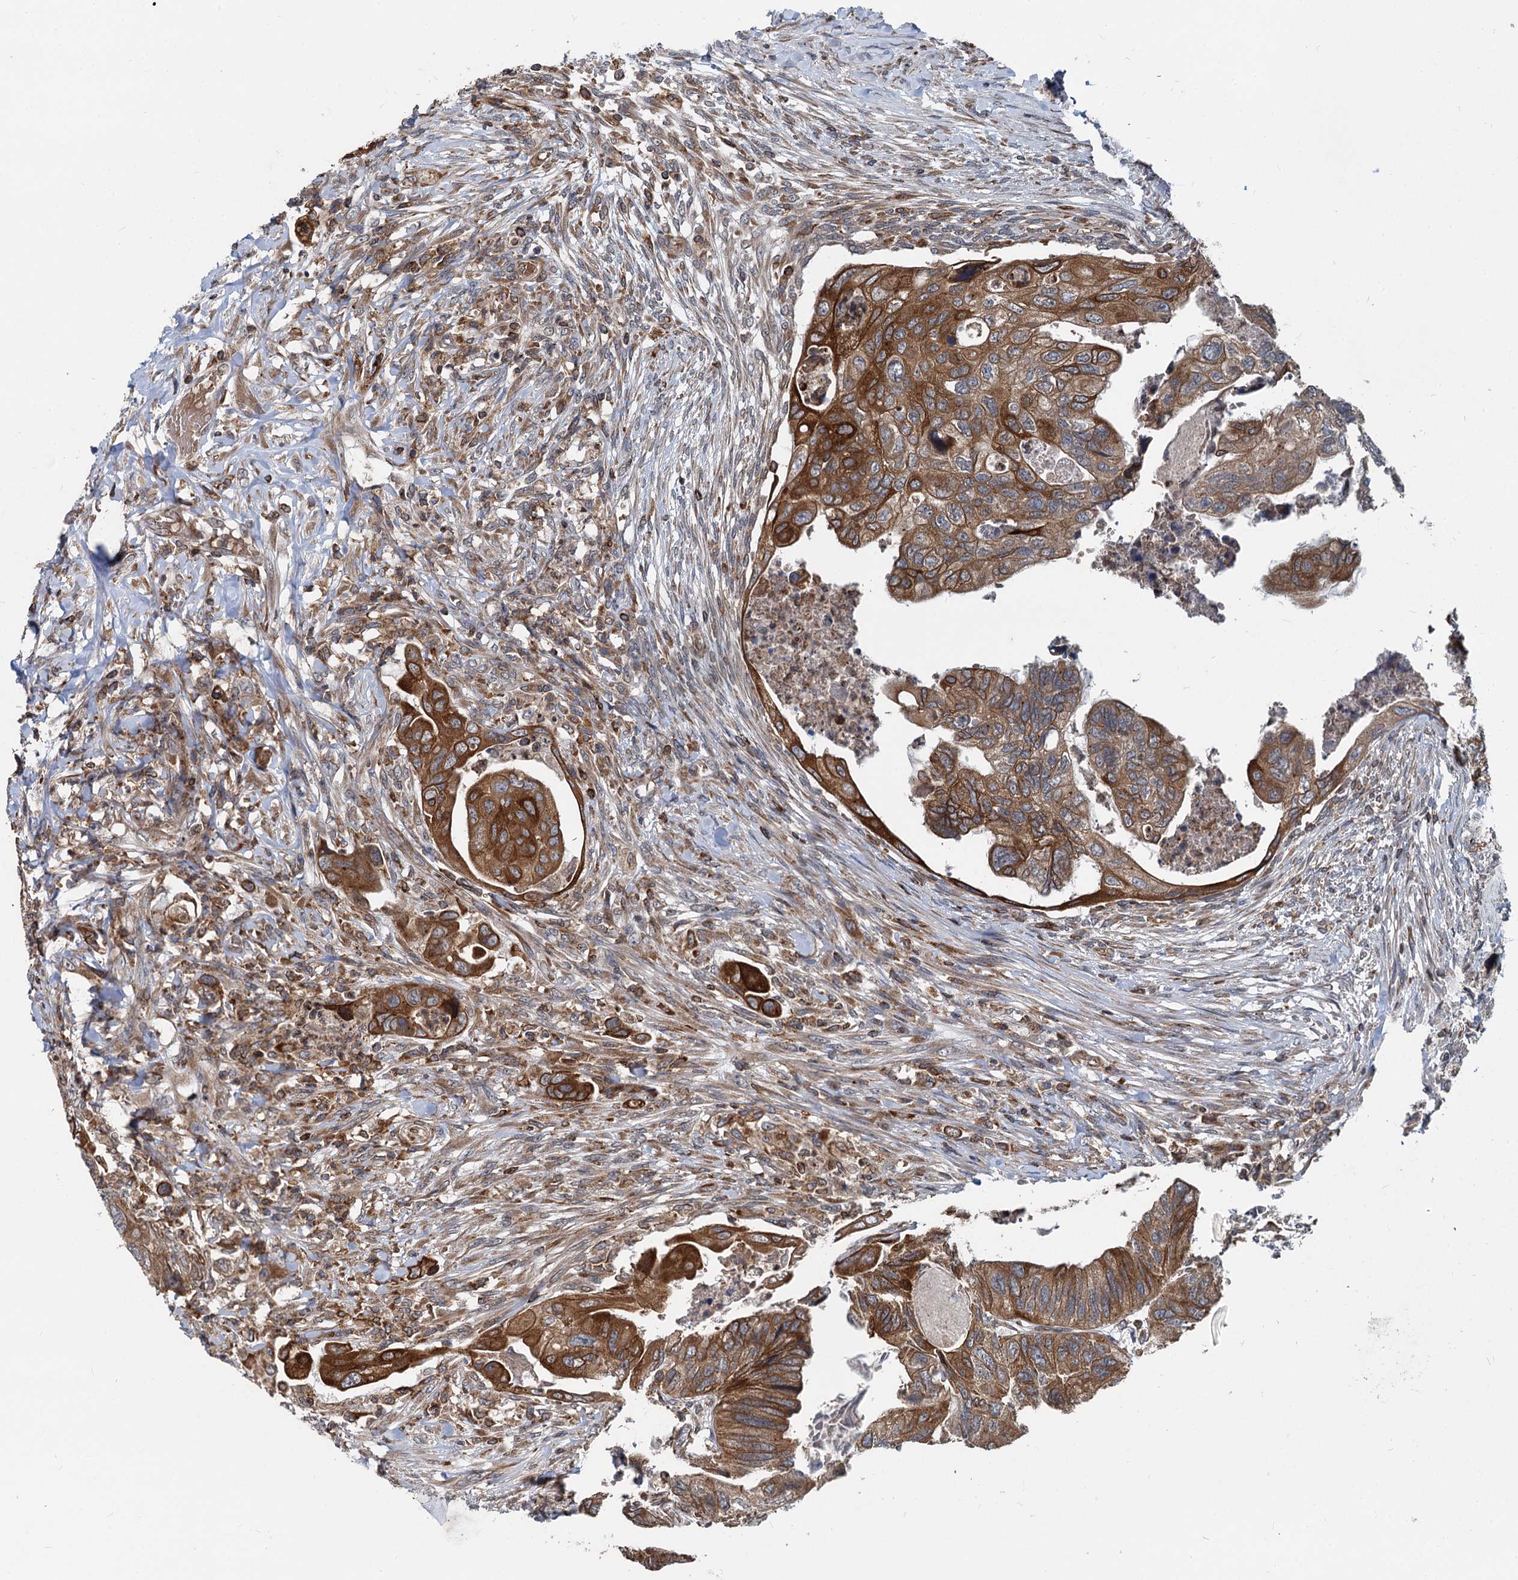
{"staining": {"intensity": "strong", "quantity": ">75%", "location": "cytoplasmic/membranous"}, "tissue": "colorectal cancer", "cell_type": "Tumor cells", "image_type": "cancer", "snomed": [{"axis": "morphology", "description": "Adenocarcinoma, NOS"}, {"axis": "topography", "description": "Rectum"}], "caption": "A photomicrograph of colorectal cancer stained for a protein shows strong cytoplasmic/membranous brown staining in tumor cells.", "gene": "STIM1", "patient": {"sex": "male", "age": 63}}